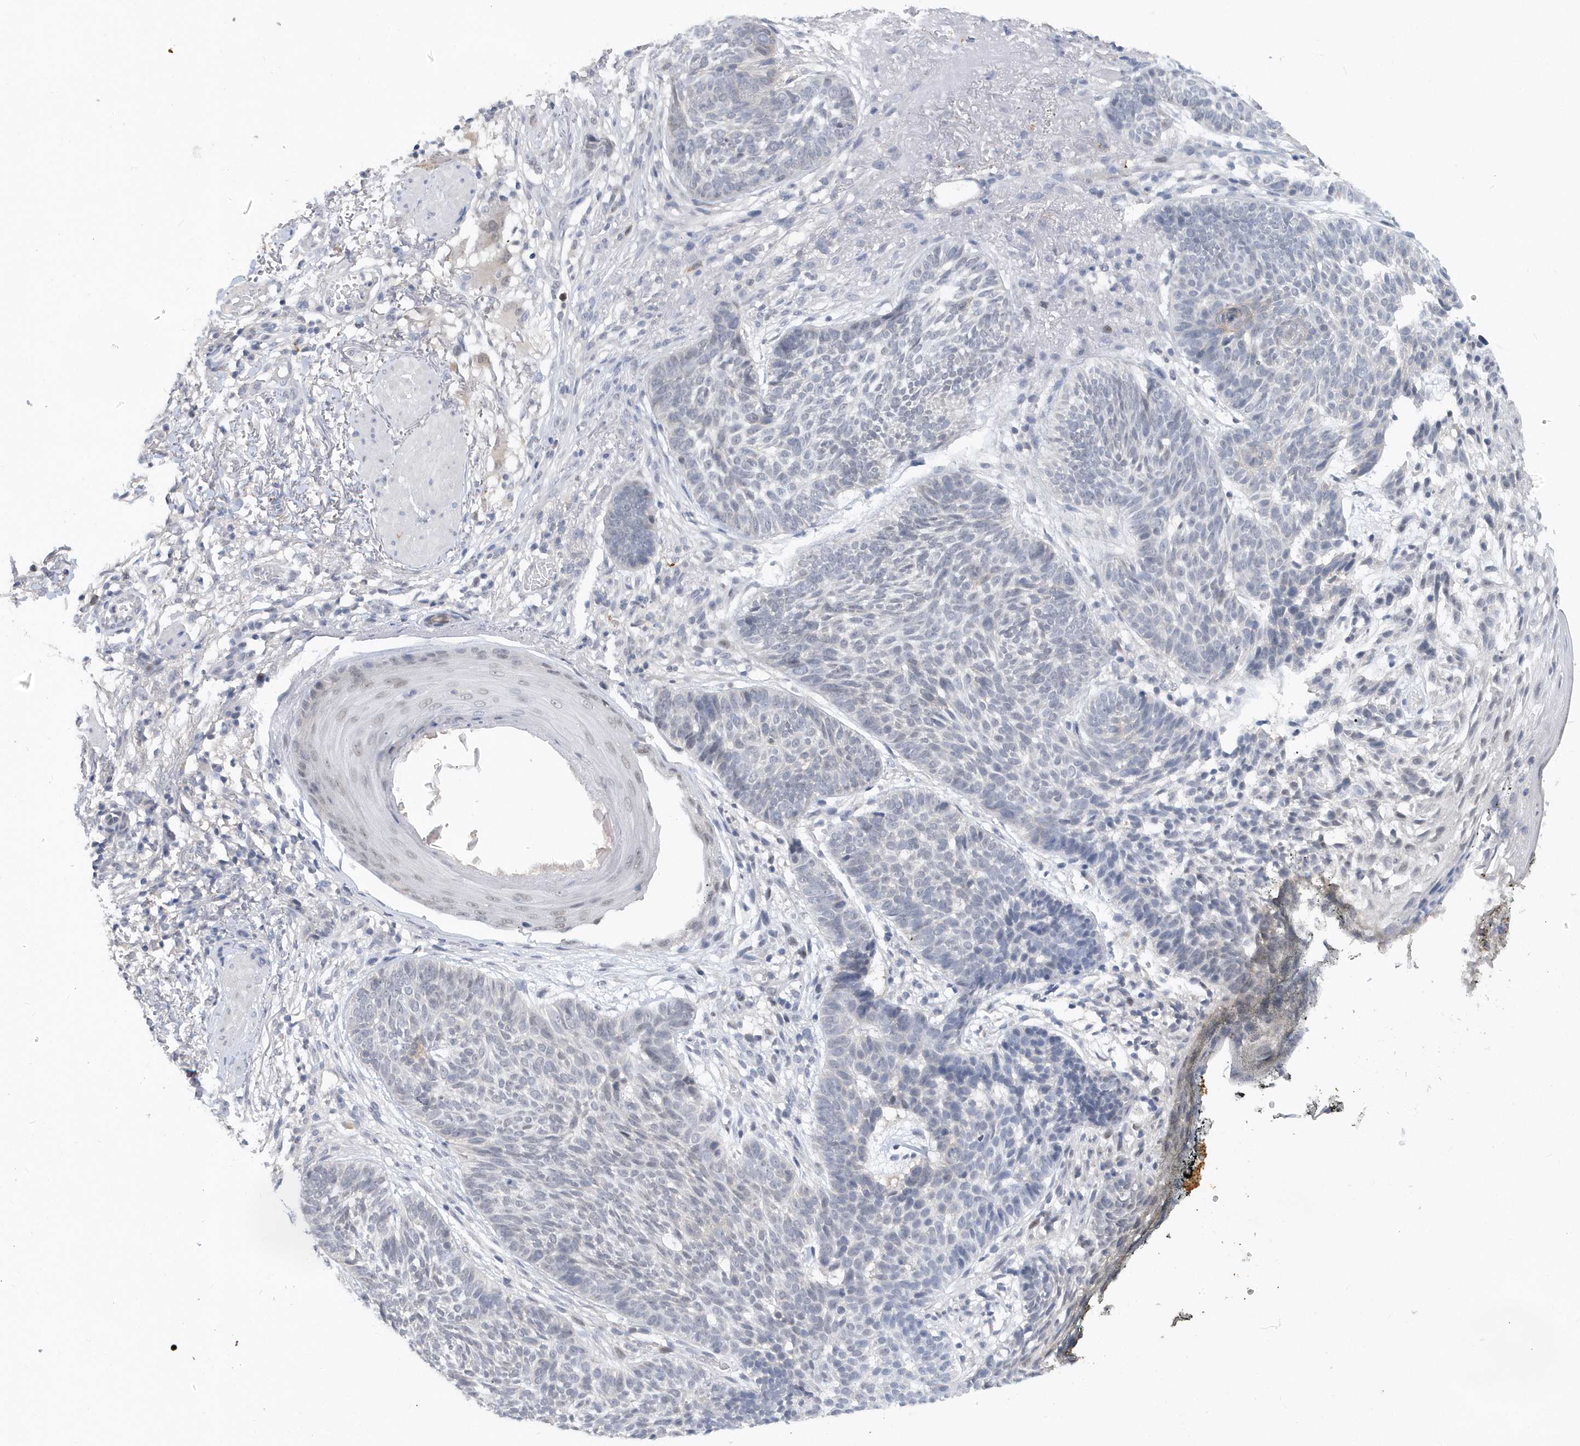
{"staining": {"intensity": "negative", "quantity": "none", "location": "none"}, "tissue": "skin cancer", "cell_type": "Tumor cells", "image_type": "cancer", "snomed": [{"axis": "morphology", "description": "Normal tissue, NOS"}, {"axis": "morphology", "description": "Basal cell carcinoma"}, {"axis": "topography", "description": "Skin"}], "caption": "There is no significant positivity in tumor cells of skin basal cell carcinoma.", "gene": "SRGAP3", "patient": {"sex": "male", "age": 64}}